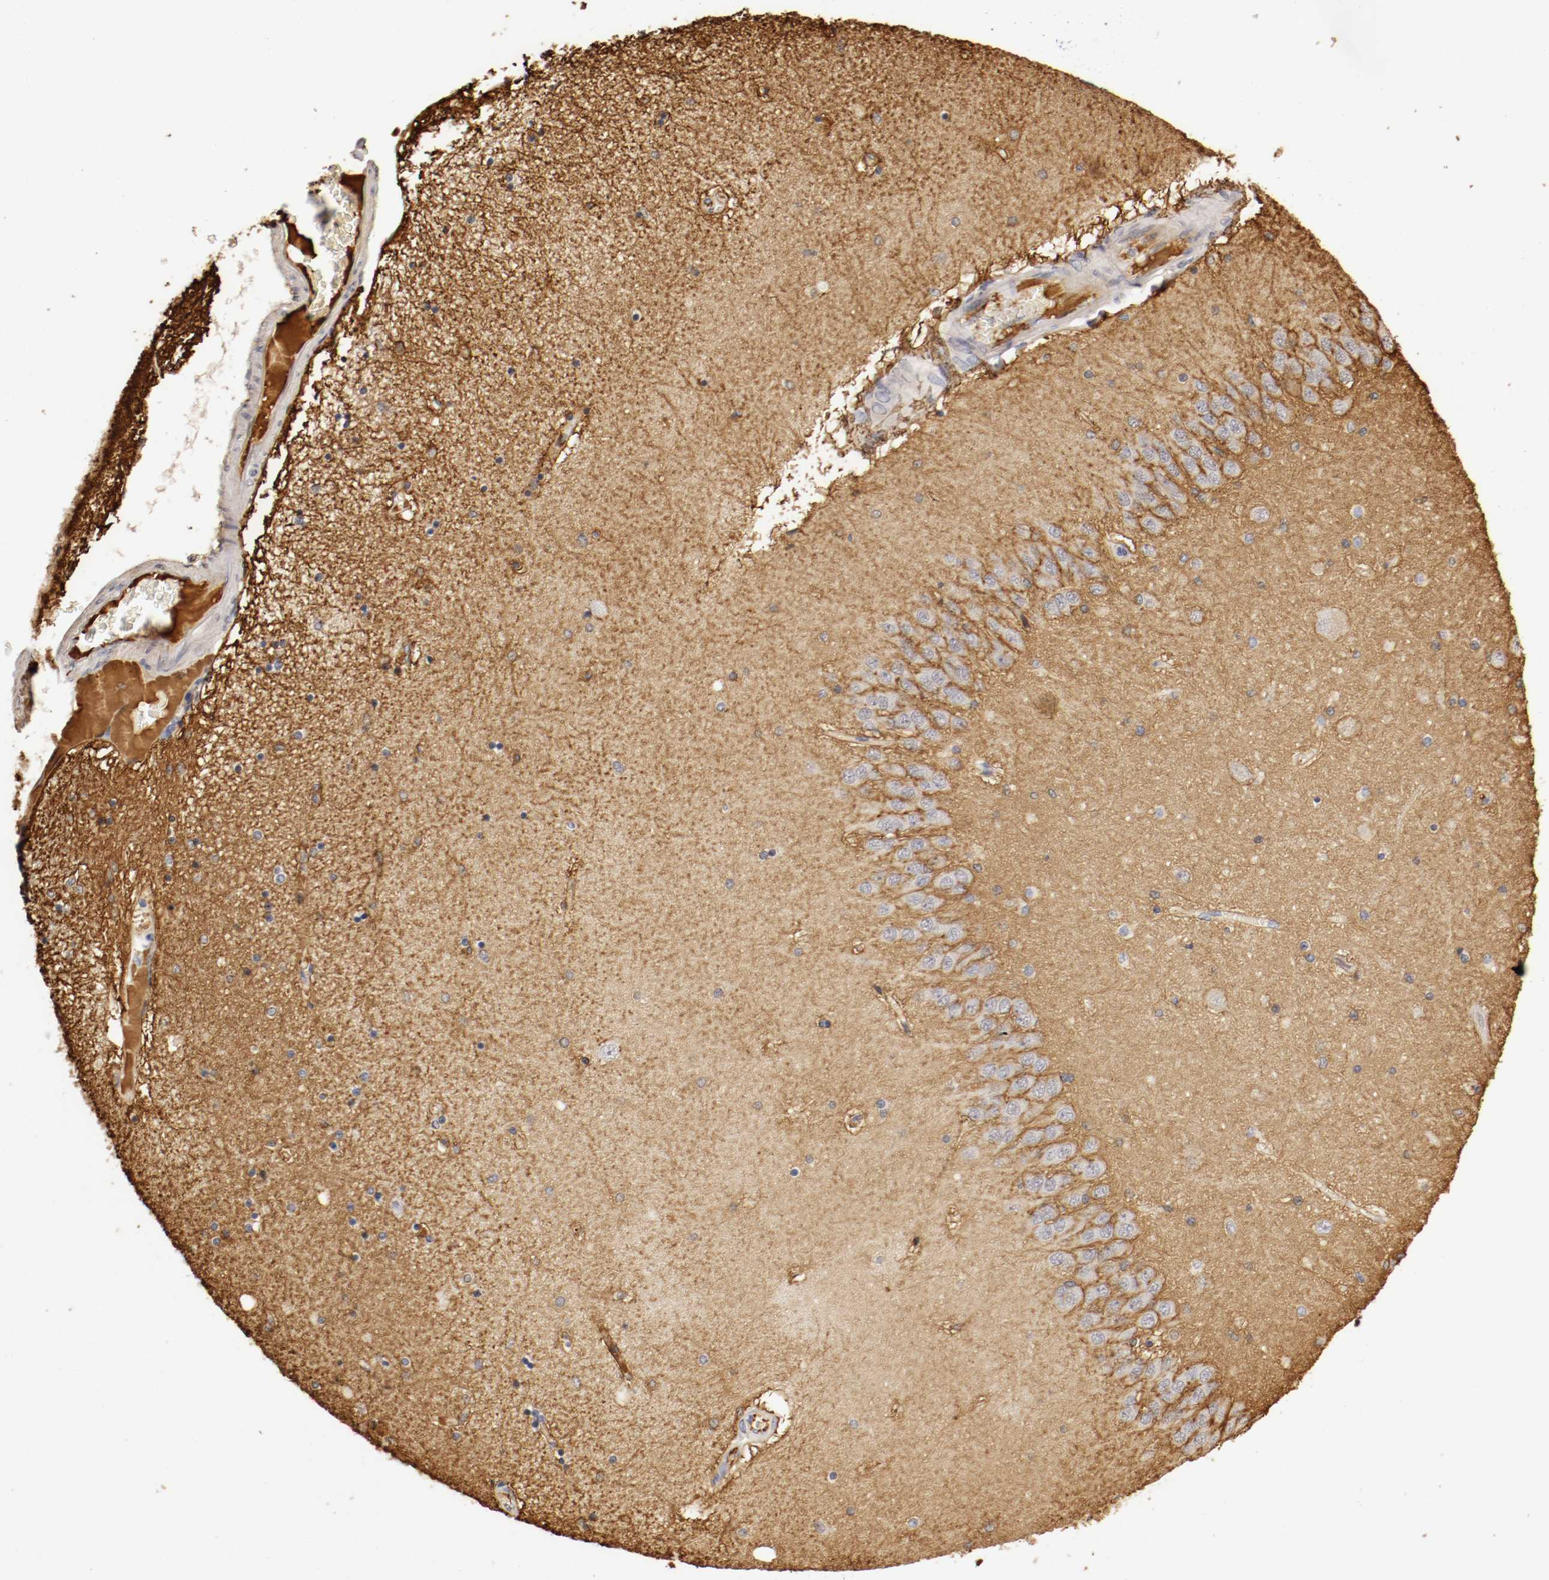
{"staining": {"intensity": "negative", "quantity": "none", "location": "none"}, "tissue": "hippocampus", "cell_type": "Glial cells", "image_type": "normal", "snomed": [{"axis": "morphology", "description": "Normal tissue, NOS"}, {"axis": "topography", "description": "Hippocampus"}], "caption": "This is an immunohistochemistry image of normal human hippocampus. There is no expression in glial cells.", "gene": "TNFRSF1B", "patient": {"sex": "female", "age": 54}}